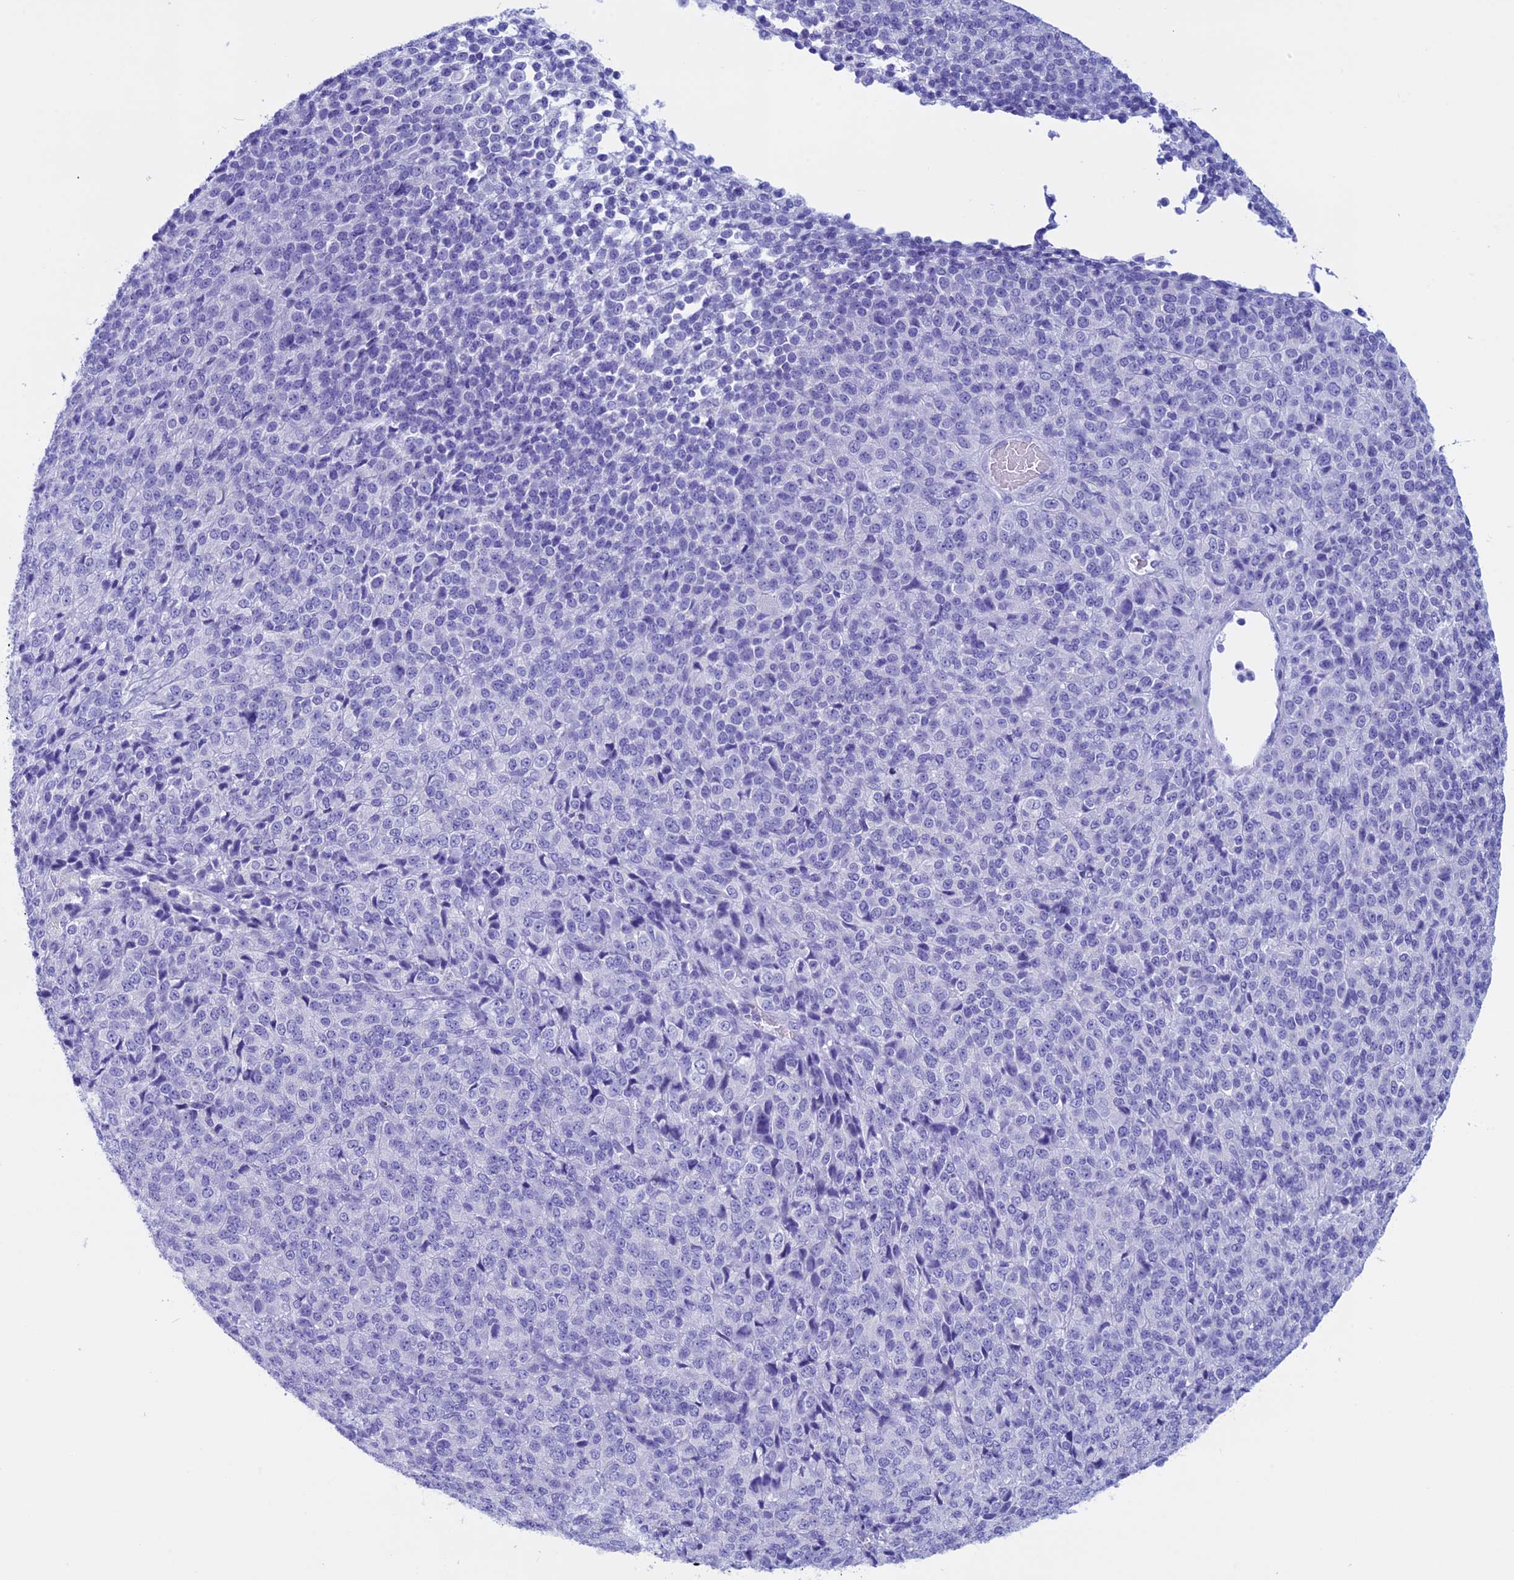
{"staining": {"intensity": "negative", "quantity": "none", "location": "none"}, "tissue": "melanoma", "cell_type": "Tumor cells", "image_type": "cancer", "snomed": [{"axis": "morphology", "description": "Malignant melanoma, Metastatic site"}, {"axis": "topography", "description": "Brain"}], "caption": "A micrograph of human melanoma is negative for staining in tumor cells. Nuclei are stained in blue.", "gene": "FAM169A", "patient": {"sex": "female", "age": 56}}